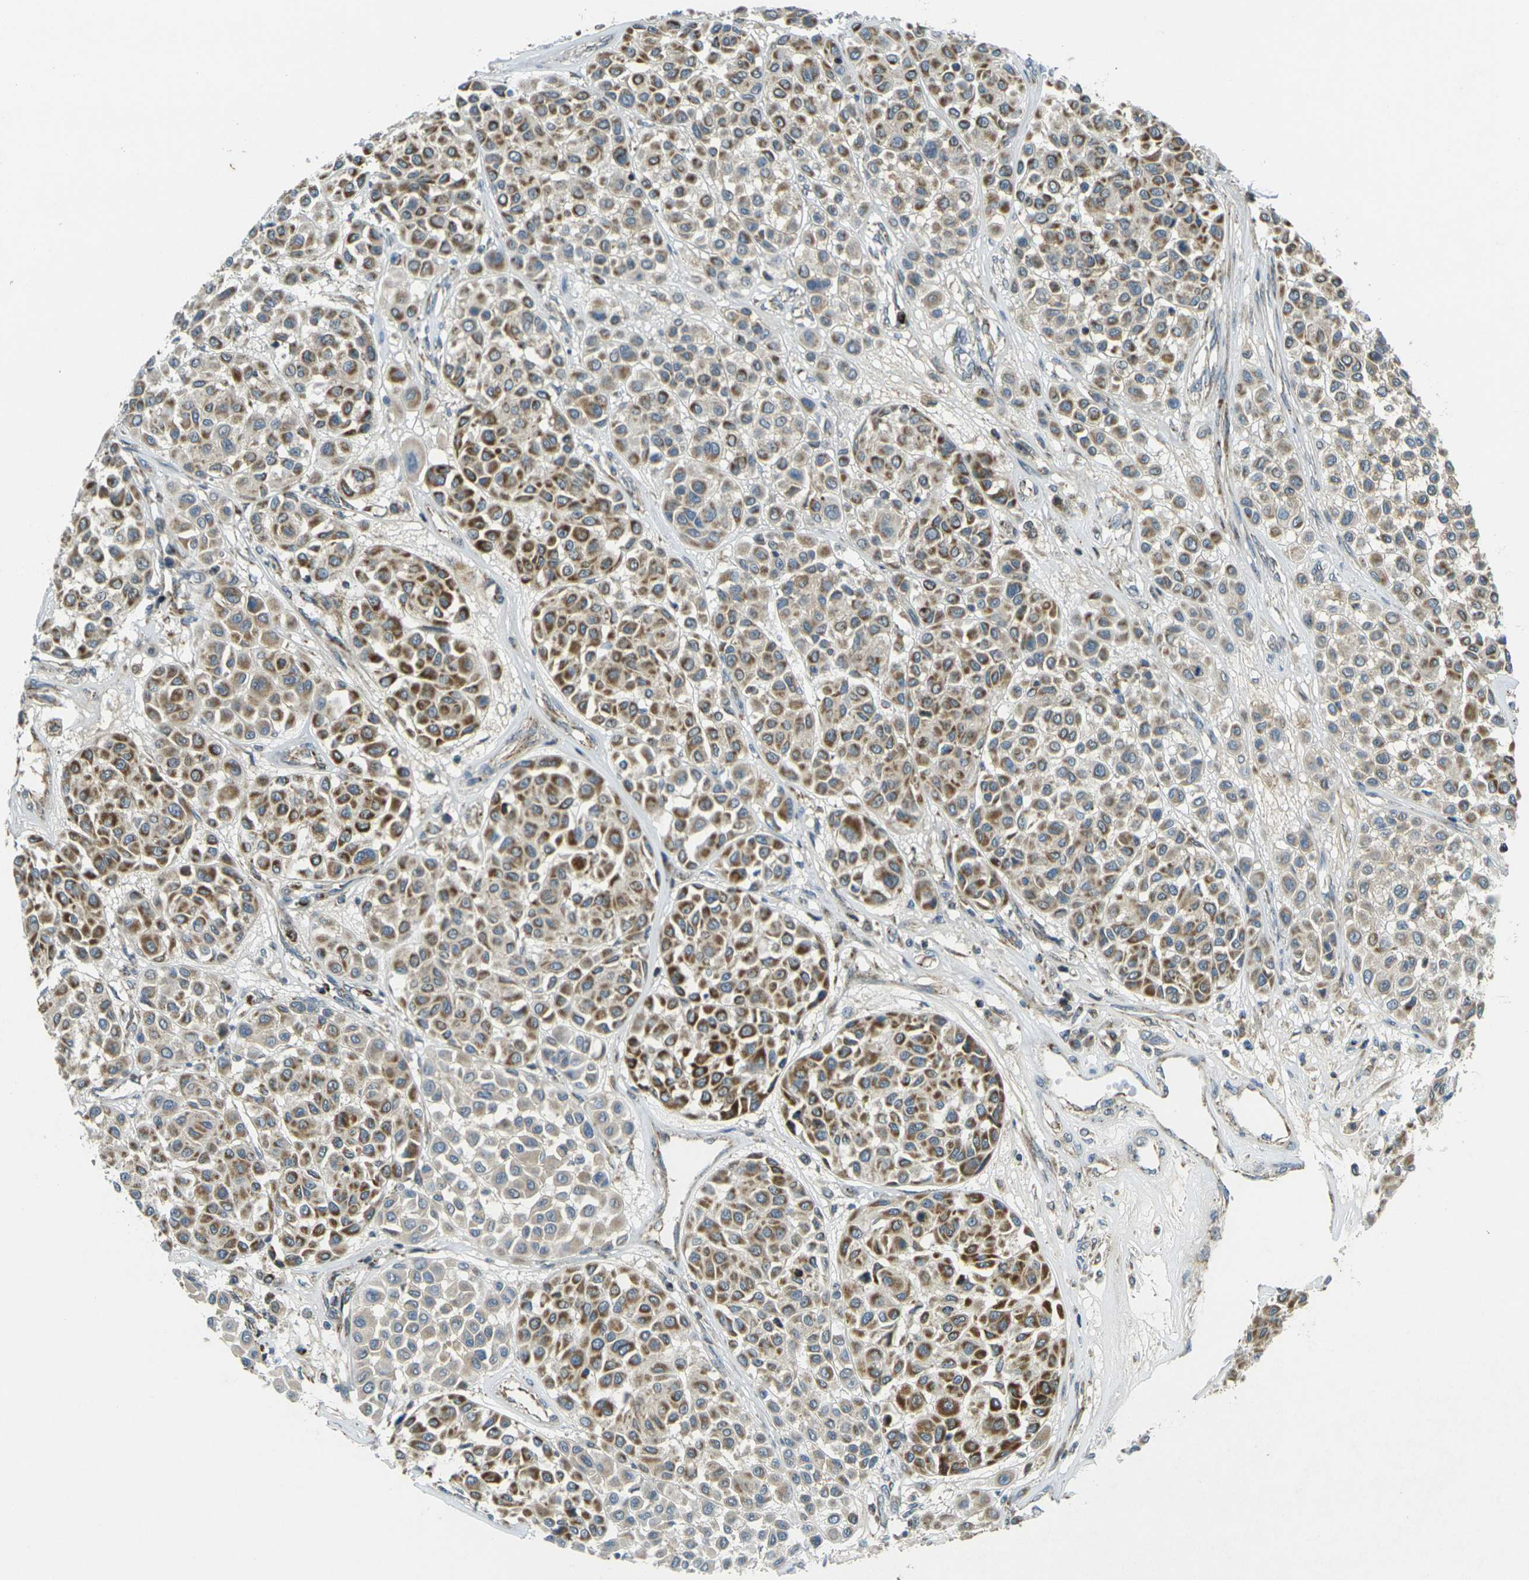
{"staining": {"intensity": "moderate", "quantity": ">75%", "location": "cytoplasmic/membranous"}, "tissue": "melanoma", "cell_type": "Tumor cells", "image_type": "cancer", "snomed": [{"axis": "morphology", "description": "Malignant melanoma, Metastatic site"}, {"axis": "topography", "description": "Soft tissue"}], "caption": "Moderate cytoplasmic/membranous positivity for a protein is appreciated in about >75% of tumor cells of malignant melanoma (metastatic site) using immunohistochemistry (IHC).", "gene": "IGF1R", "patient": {"sex": "male", "age": 41}}